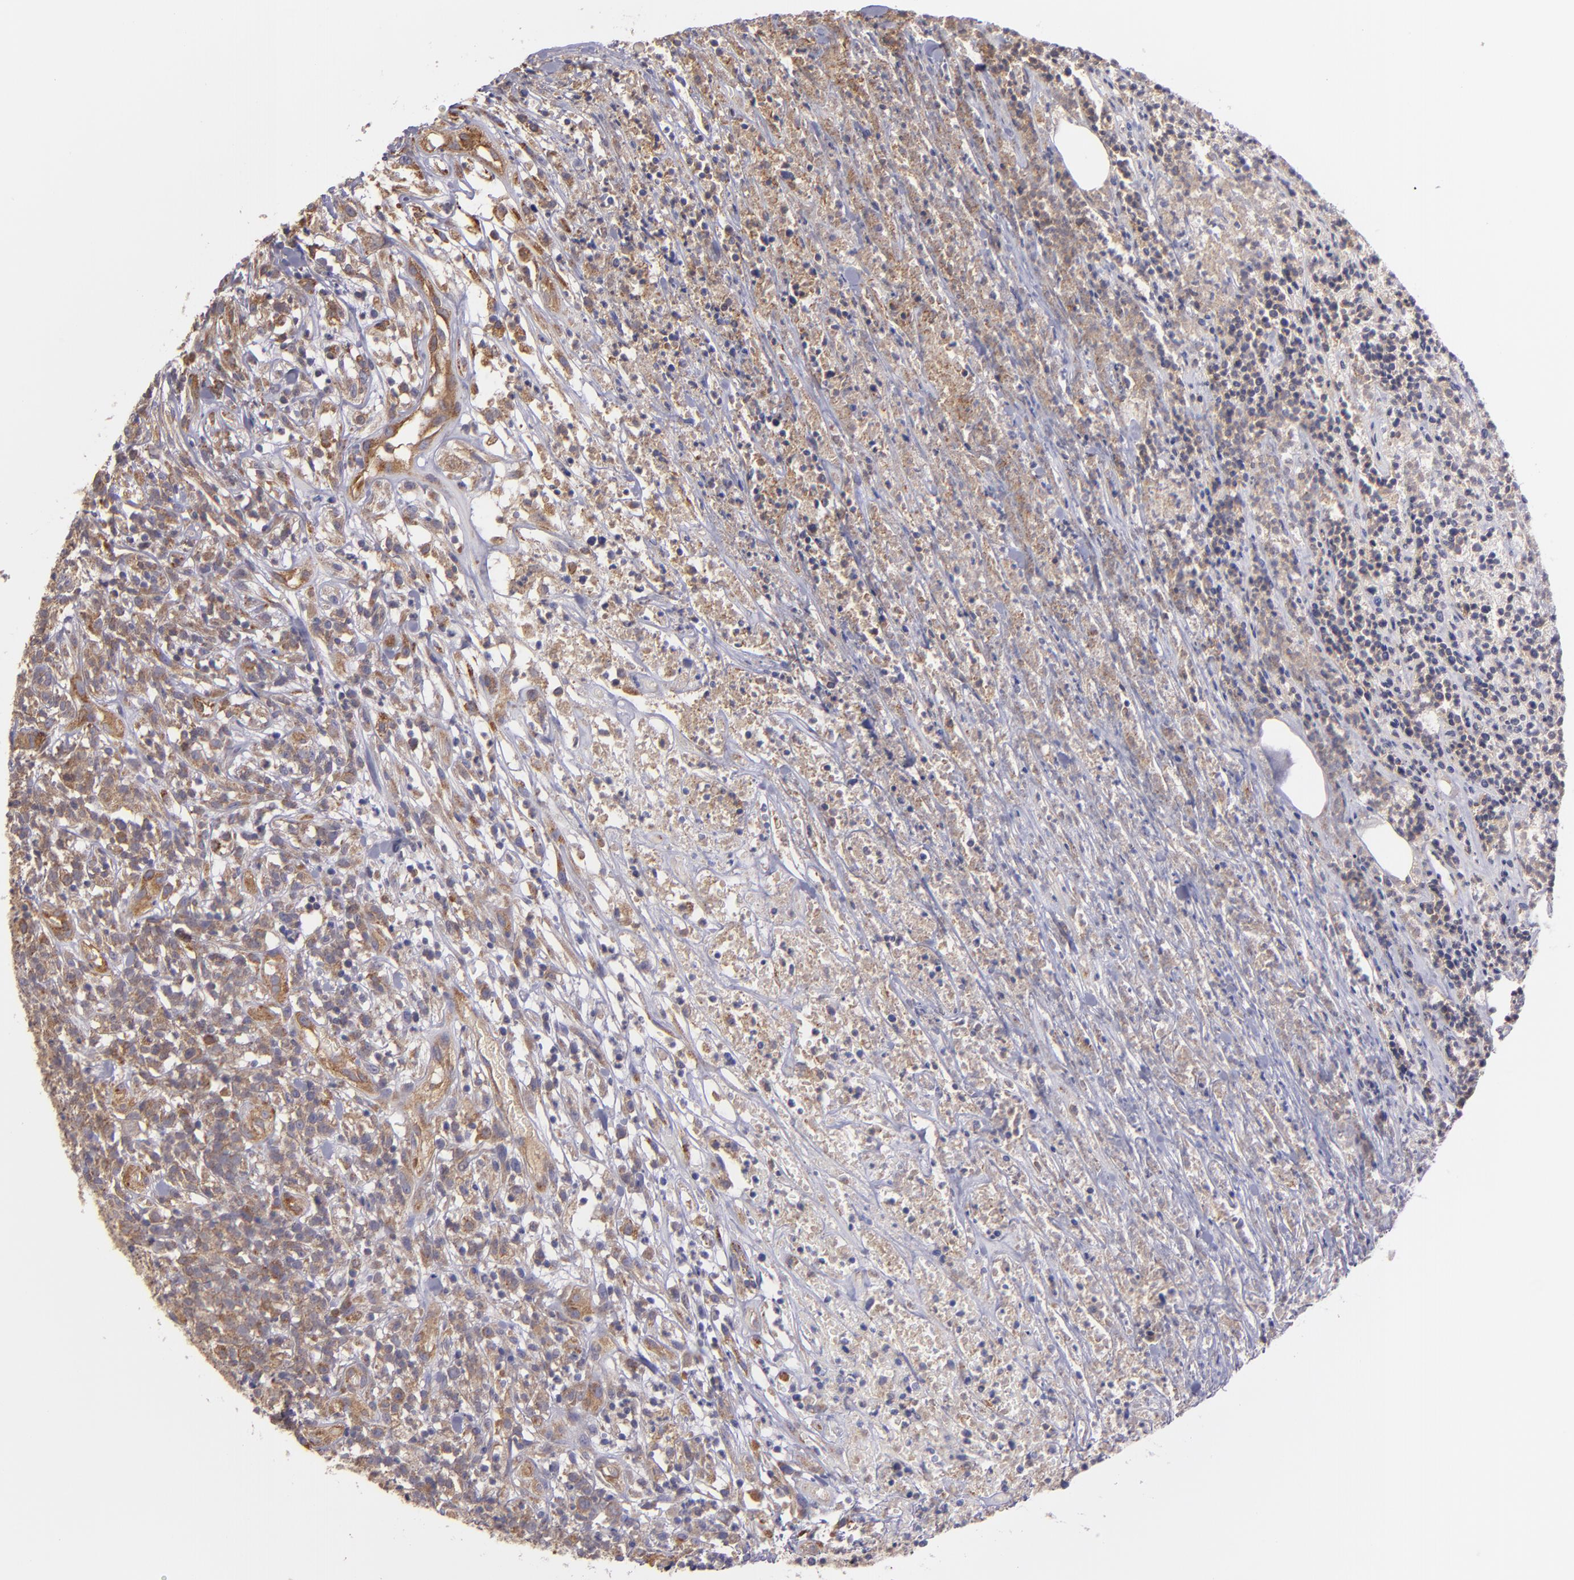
{"staining": {"intensity": "moderate", "quantity": ">75%", "location": "cytoplasmic/membranous"}, "tissue": "lymphoma", "cell_type": "Tumor cells", "image_type": "cancer", "snomed": [{"axis": "morphology", "description": "Malignant lymphoma, non-Hodgkin's type, High grade"}, {"axis": "topography", "description": "Lymph node"}], "caption": "Approximately >75% of tumor cells in human lymphoma show moderate cytoplasmic/membranous protein positivity as visualized by brown immunohistochemical staining.", "gene": "ECE1", "patient": {"sex": "female", "age": 73}}